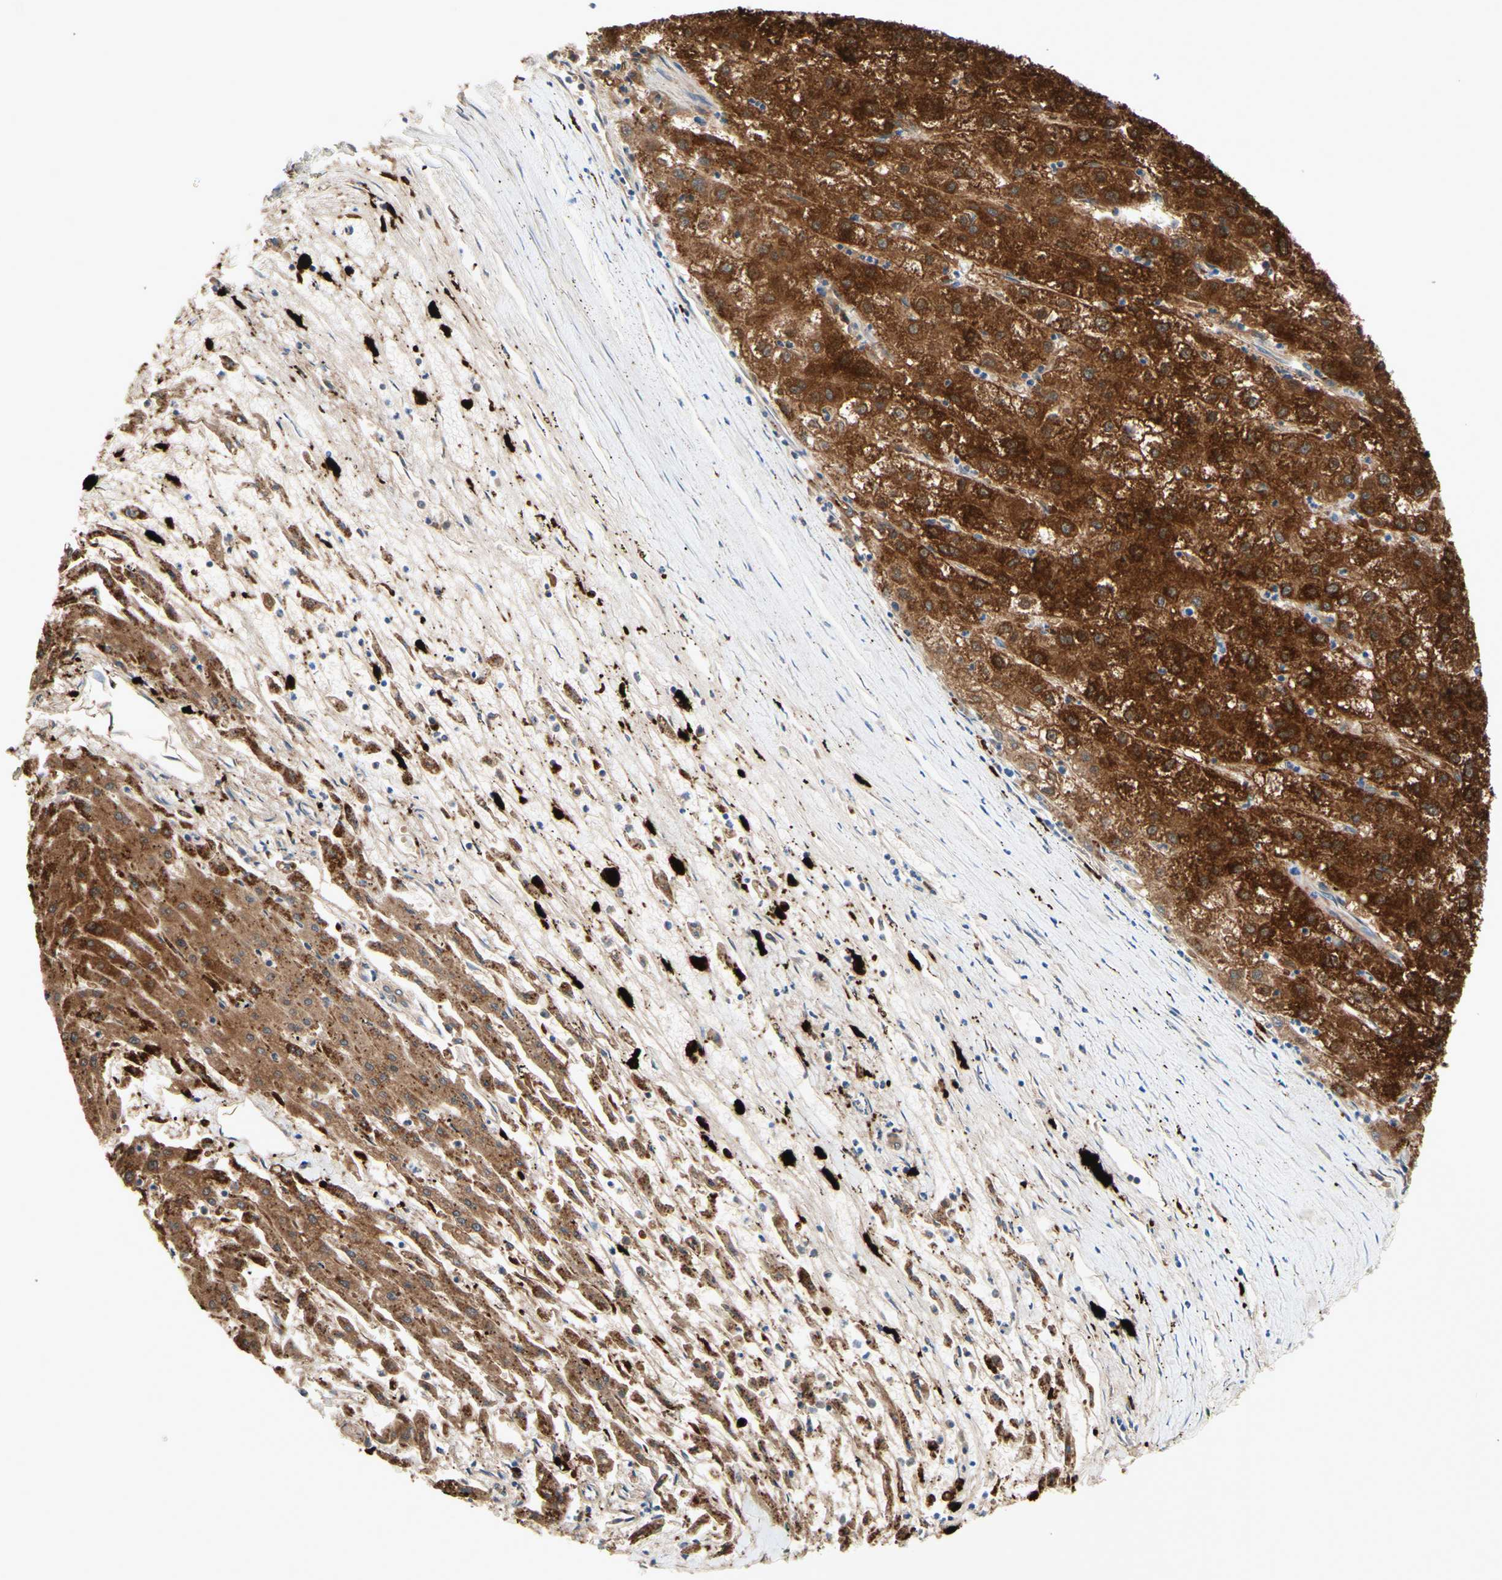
{"staining": {"intensity": "strong", "quantity": ">75%", "location": "cytoplasmic/membranous"}, "tissue": "liver cancer", "cell_type": "Tumor cells", "image_type": "cancer", "snomed": [{"axis": "morphology", "description": "Carcinoma, Hepatocellular, NOS"}, {"axis": "topography", "description": "Liver"}], "caption": "Immunohistochemistry (IHC) (DAB (3,3'-diaminobenzidine)) staining of liver cancer displays strong cytoplasmic/membranous protein positivity in about >75% of tumor cells.", "gene": "URB2", "patient": {"sex": "male", "age": 72}}